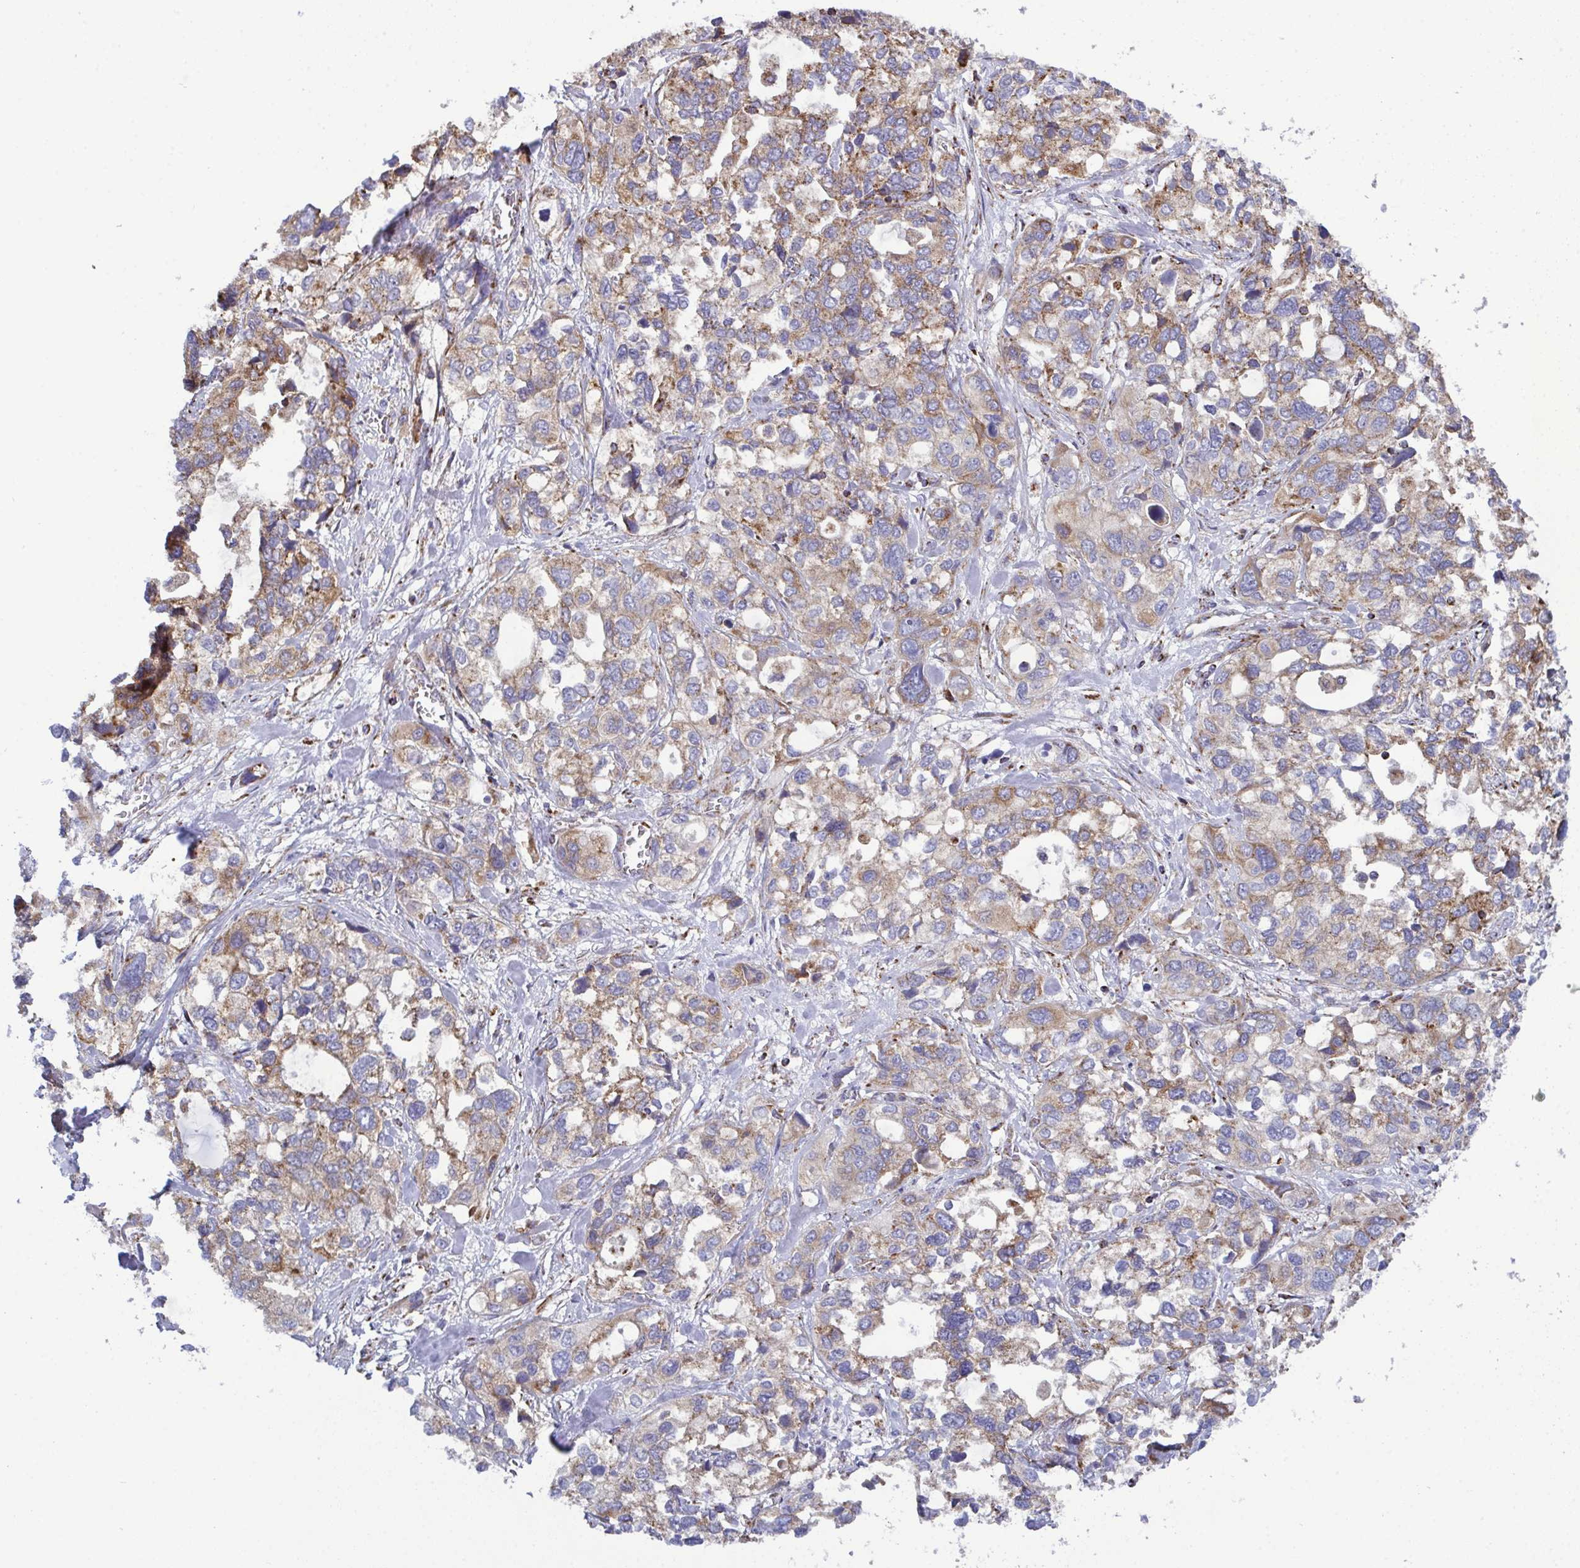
{"staining": {"intensity": "moderate", "quantity": ">75%", "location": "cytoplasmic/membranous"}, "tissue": "stomach cancer", "cell_type": "Tumor cells", "image_type": "cancer", "snomed": [{"axis": "morphology", "description": "Adenocarcinoma, NOS"}, {"axis": "topography", "description": "Stomach, upper"}], "caption": "Moderate cytoplasmic/membranous protein positivity is seen in approximately >75% of tumor cells in adenocarcinoma (stomach).", "gene": "CSDE1", "patient": {"sex": "female", "age": 81}}